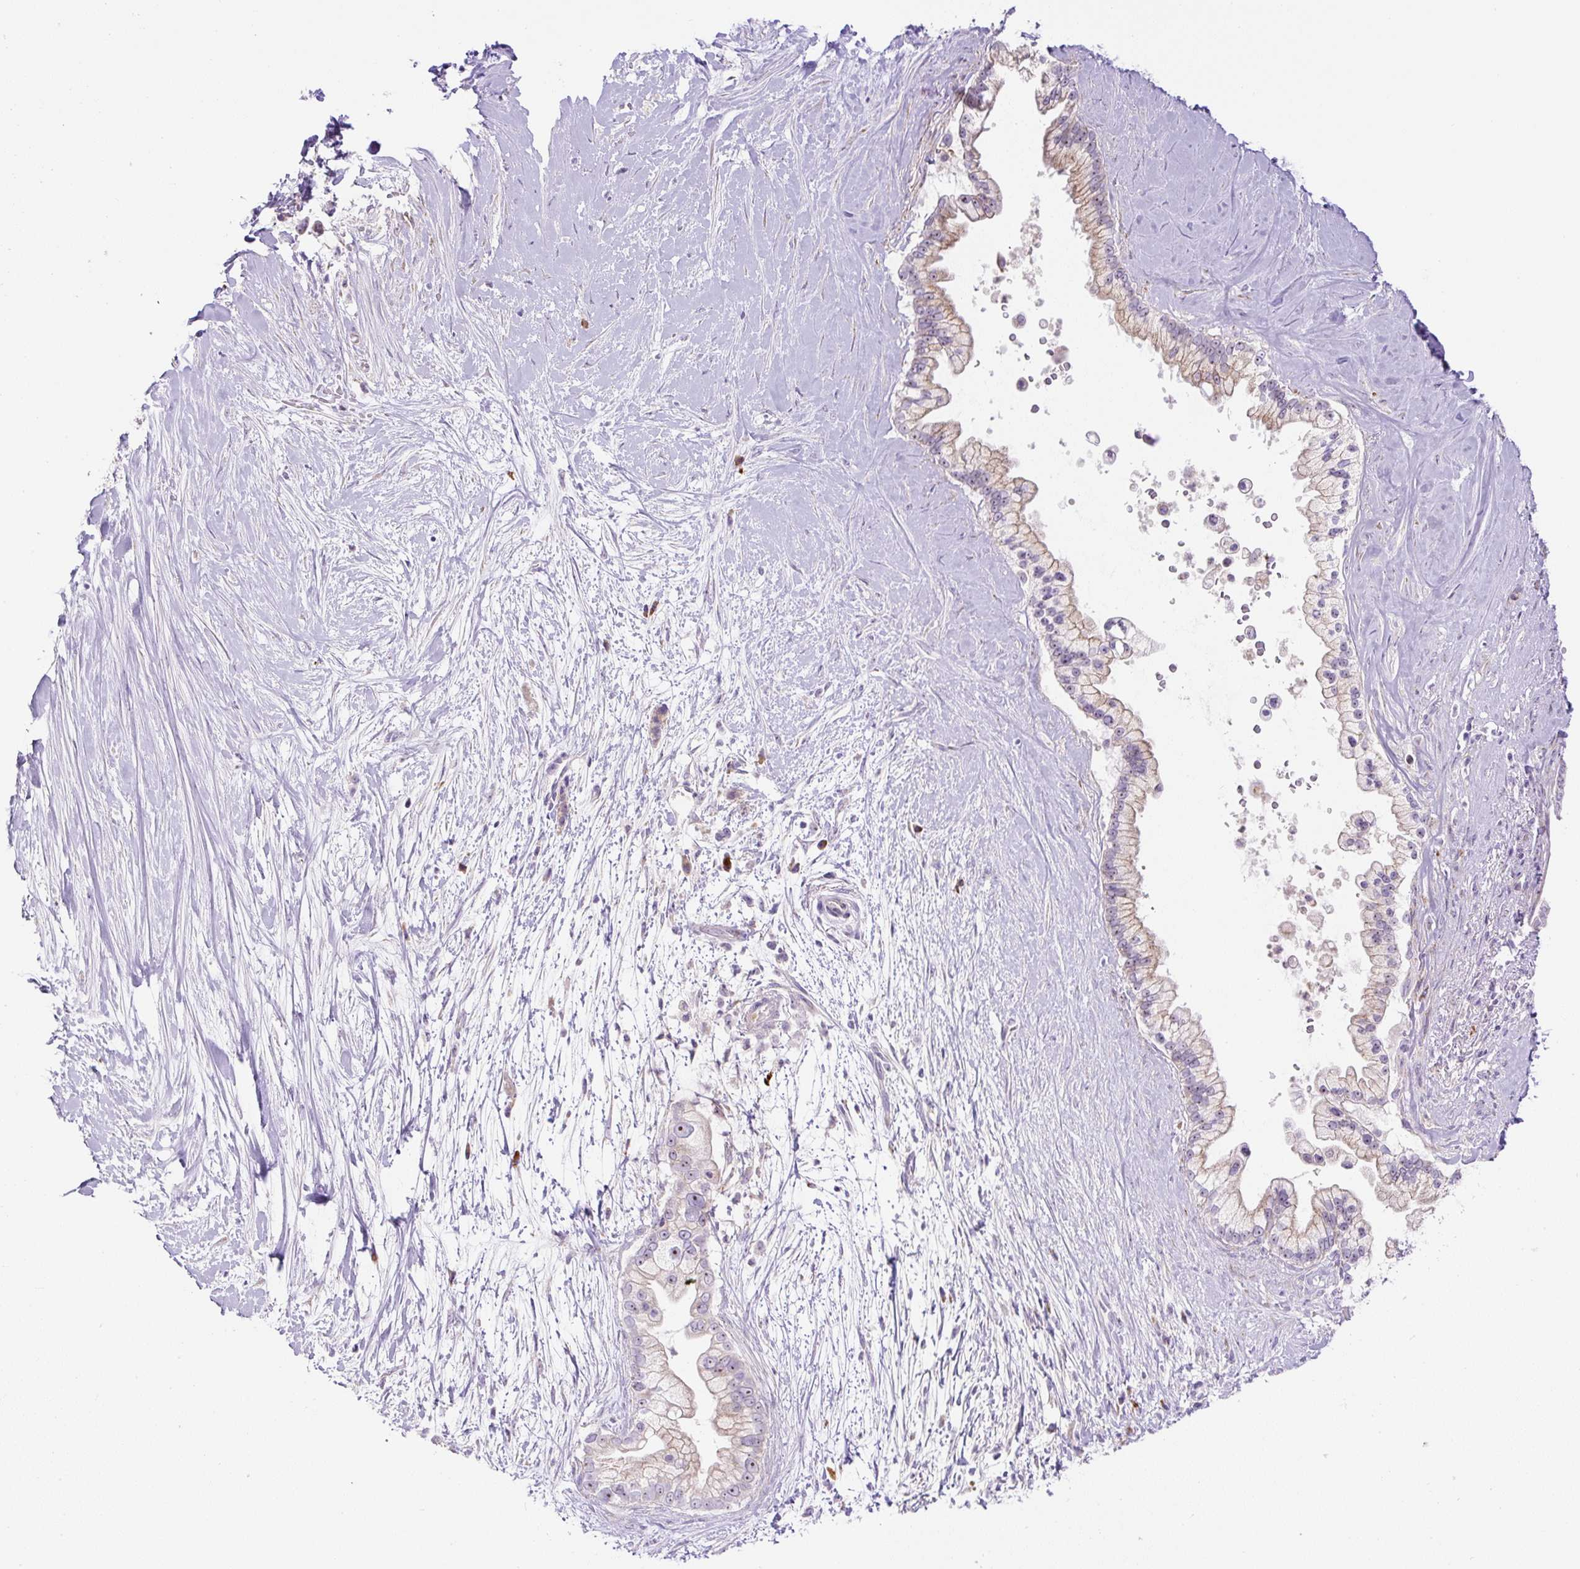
{"staining": {"intensity": "weak", "quantity": "<25%", "location": "cytoplasmic/membranous"}, "tissue": "pancreatic cancer", "cell_type": "Tumor cells", "image_type": "cancer", "snomed": [{"axis": "morphology", "description": "Adenocarcinoma, NOS"}, {"axis": "topography", "description": "Pancreas"}], "caption": "High power microscopy micrograph of an immunohistochemistry histopathology image of pancreatic cancer, revealing no significant positivity in tumor cells. (Stains: DAB immunohistochemistry (IHC) with hematoxylin counter stain, Microscopy: brightfield microscopy at high magnification).", "gene": "ZNF596", "patient": {"sex": "female", "age": 69}}